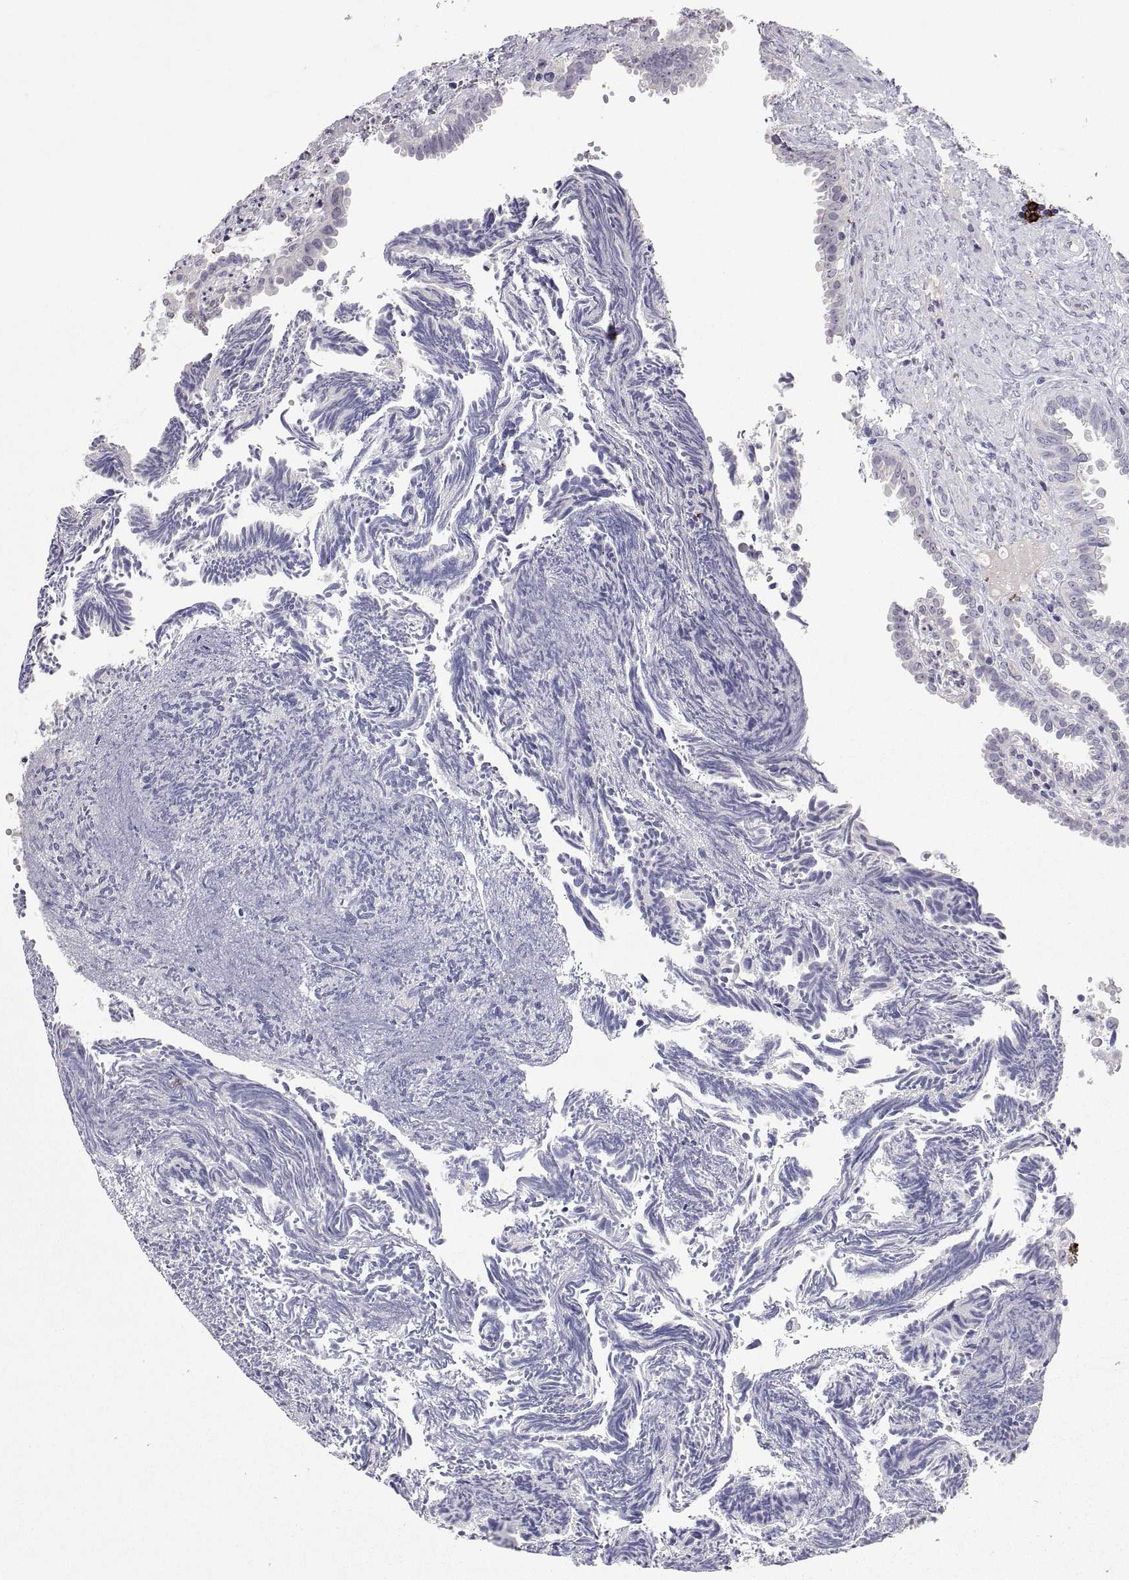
{"staining": {"intensity": "negative", "quantity": "none", "location": "none"}, "tissue": "fallopian tube", "cell_type": "Glandular cells", "image_type": "normal", "snomed": [{"axis": "morphology", "description": "Normal tissue, NOS"}, {"axis": "topography", "description": "Fallopian tube"}], "caption": "This image is of benign fallopian tube stained with immunohistochemistry to label a protein in brown with the nuclei are counter-stained blue. There is no expression in glandular cells. (Stains: DAB (3,3'-diaminobenzidine) immunohistochemistry with hematoxylin counter stain, Microscopy: brightfield microscopy at high magnification).", "gene": "MS4A1", "patient": {"sex": "female", "age": 39}}